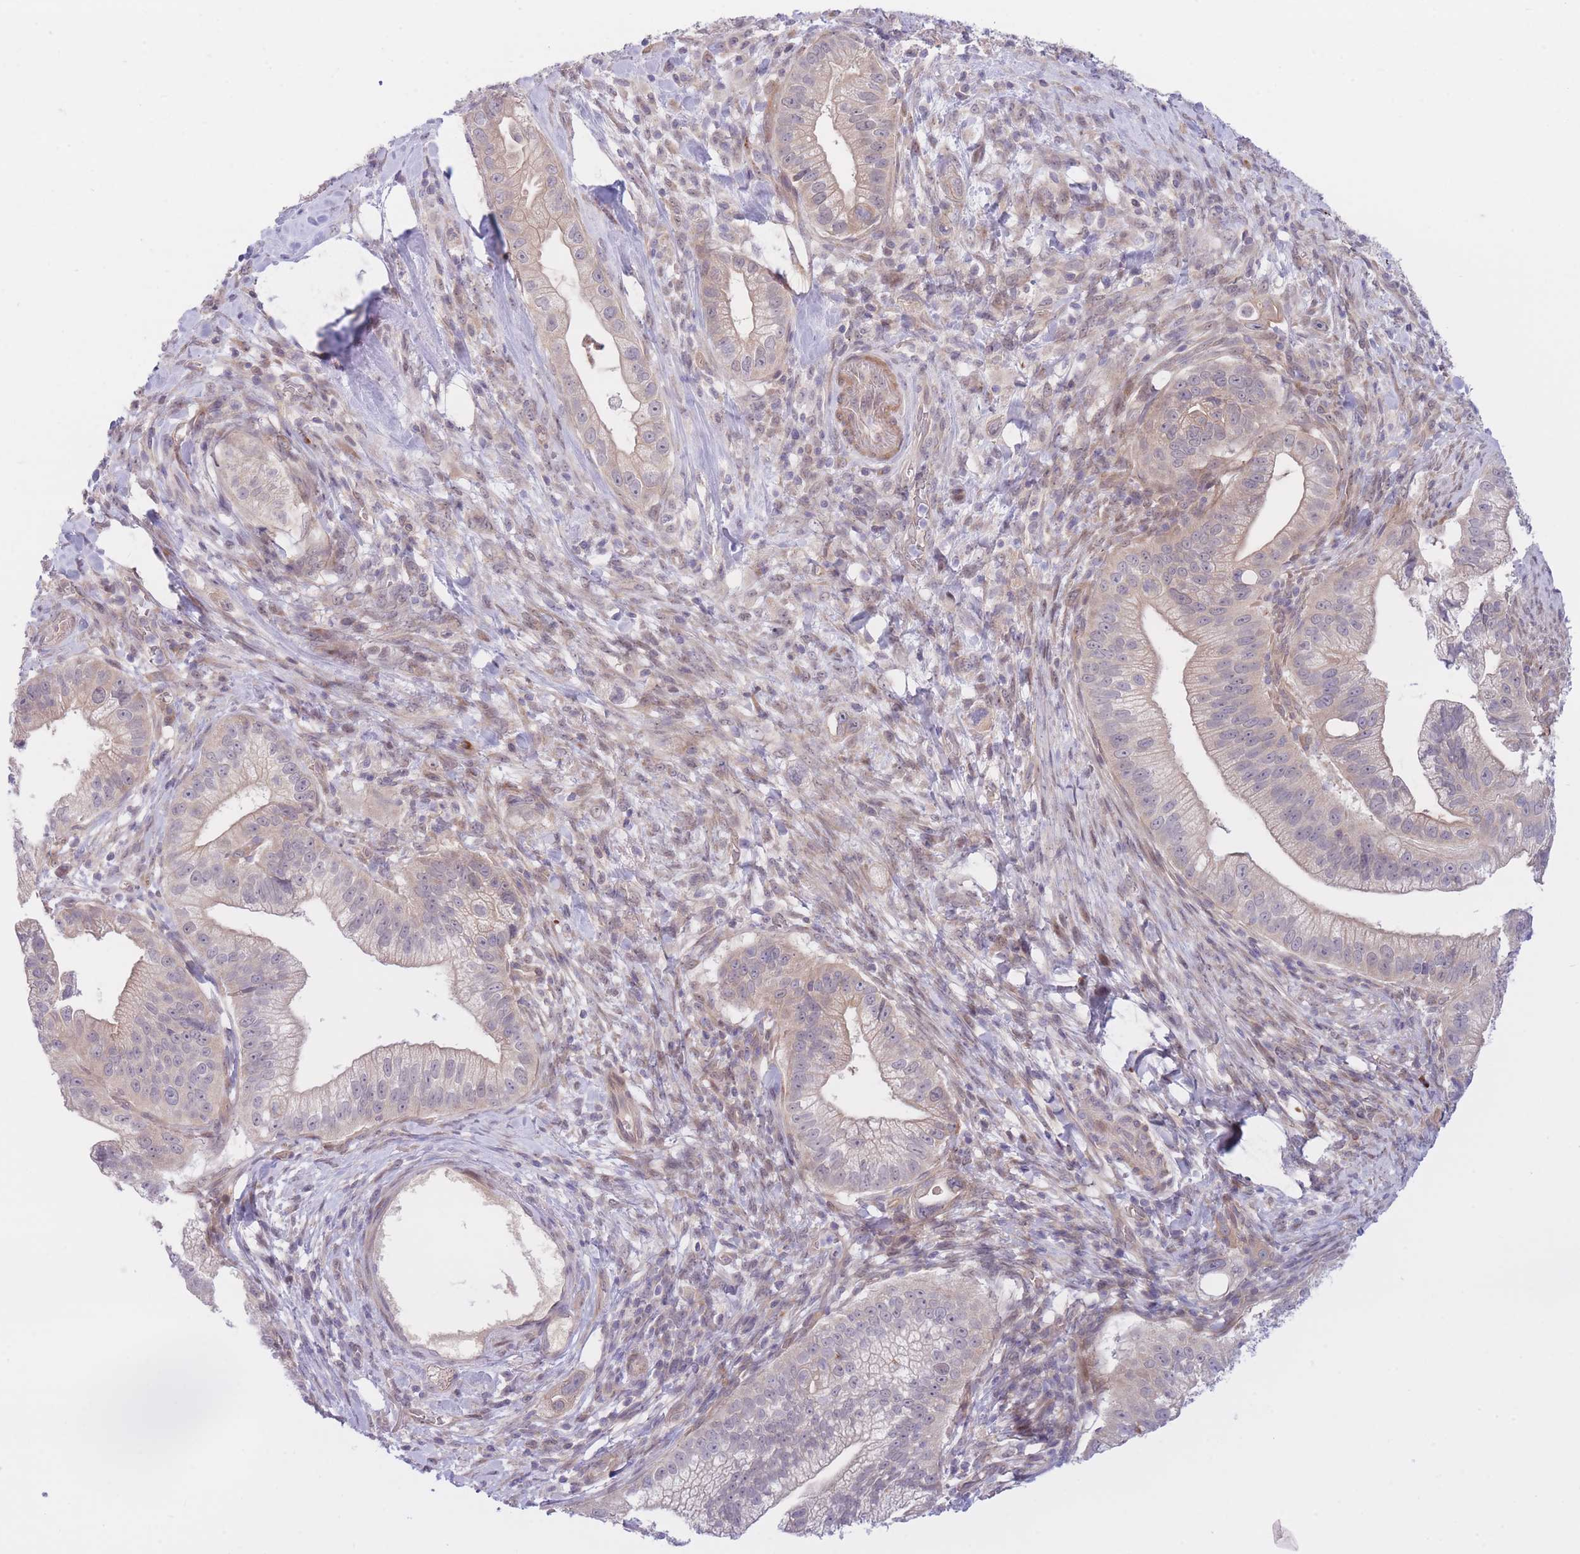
{"staining": {"intensity": "weak", "quantity": "25%-75%", "location": "cytoplasmic/membranous"}, "tissue": "pancreatic cancer", "cell_type": "Tumor cells", "image_type": "cancer", "snomed": [{"axis": "morphology", "description": "Adenocarcinoma, NOS"}, {"axis": "topography", "description": "Pancreas"}], "caption": "About 25%-75% of tumor cells in human adenocarcinoma (pancreatic) exhibit weak cytoplasmic/membranous protein staining as visualized by brown immunohistochemical staining.", "gene": "CDC25B", "patient": {"sex": "male", "age": 70}}